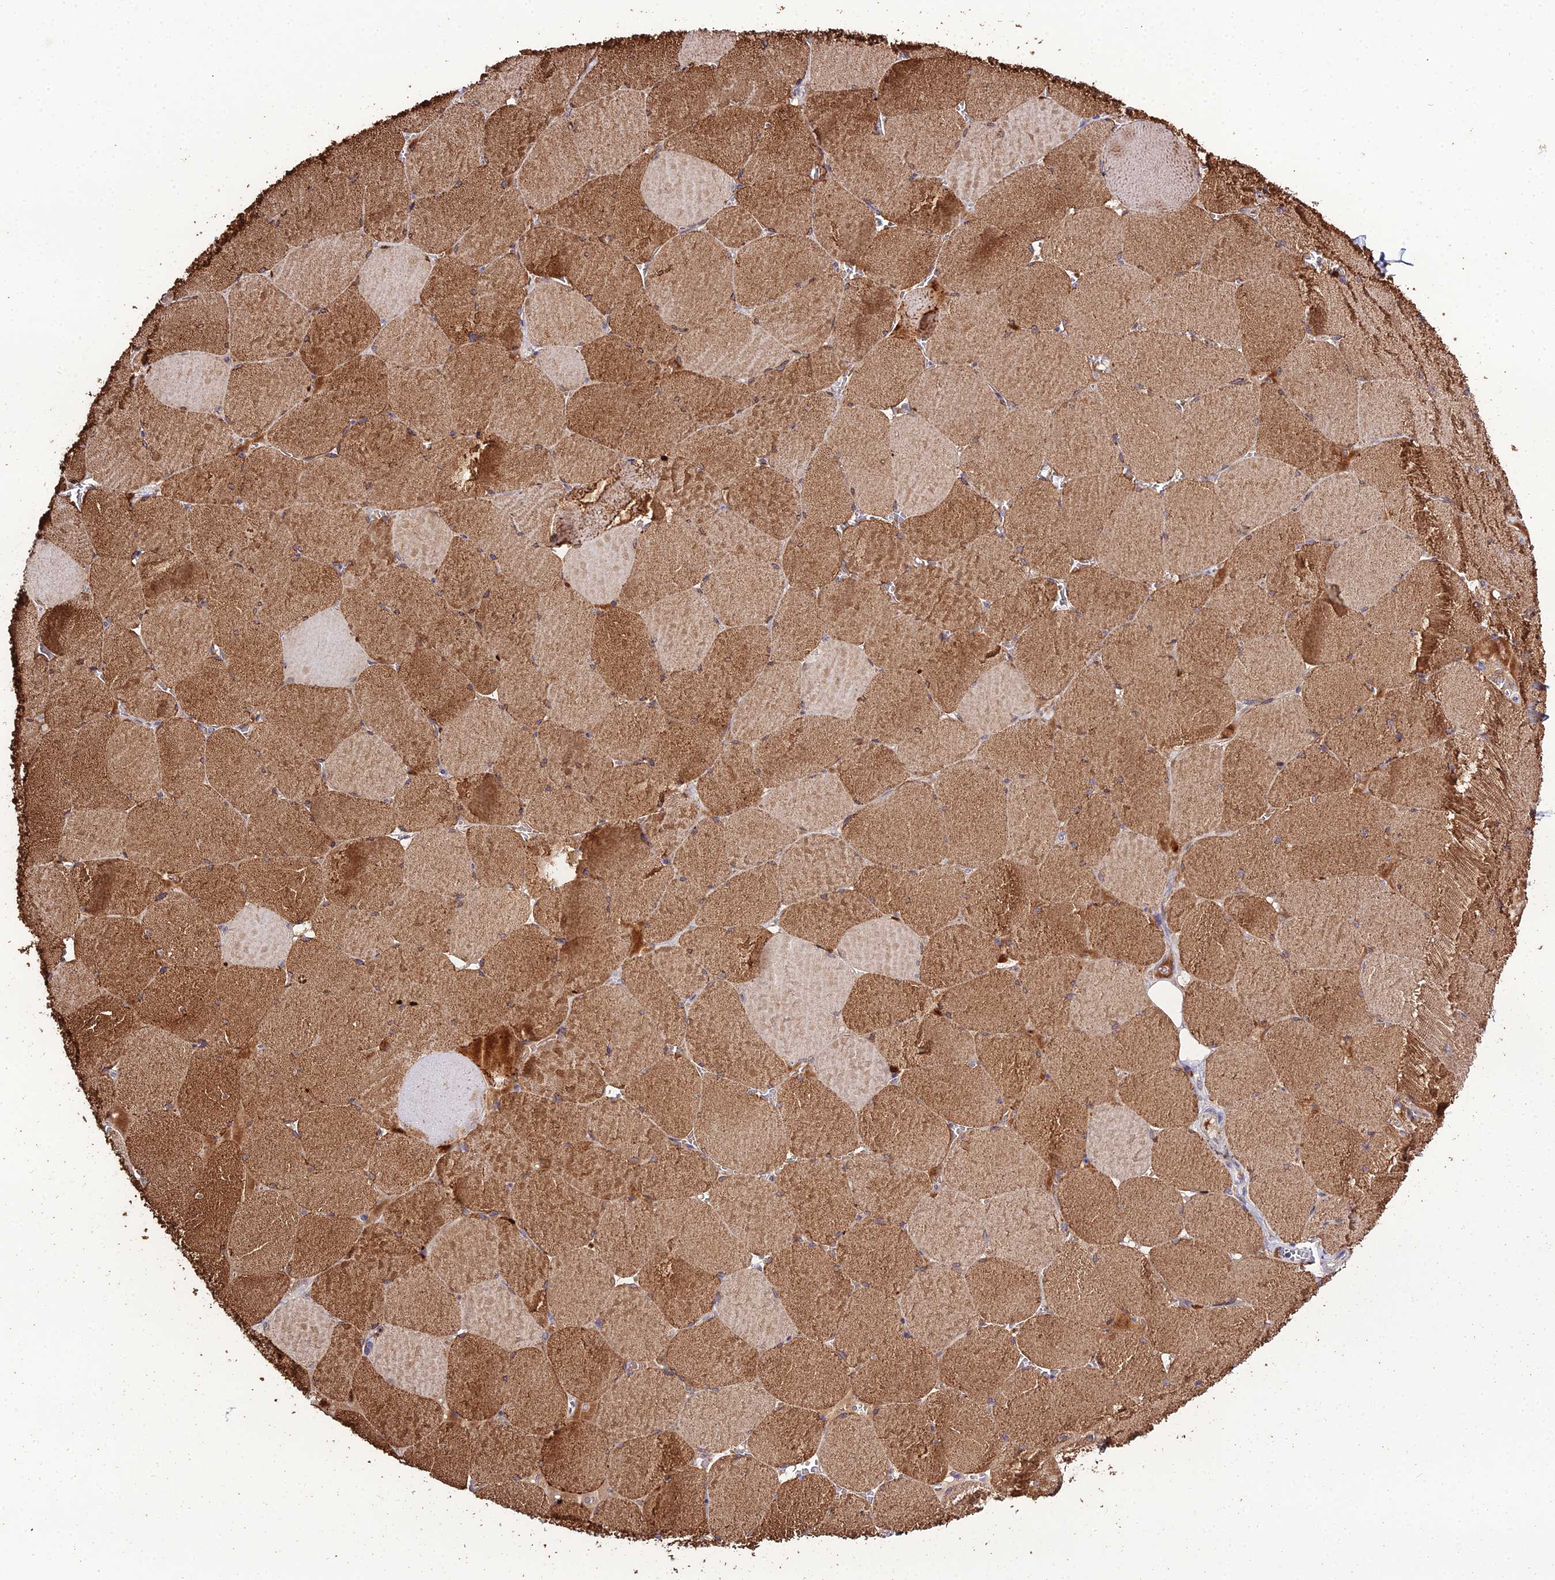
{"staining": {"intensity": "moderate", "quantity": ">75%", "location": "cytoplasmic/membranous"}, "tissue": "skeletal muscle", "cell_type": "Myocytes", "image_type": "normal", "snomed": [{"axis": "morphology", "description": "Normal tissue, NOS"}, {"axis": "topography", "description": "Skeletal muscle"}, {"axis": "topography", "description": "Head-Neck"}], "caption": "Brown immunohistochemical staining in normal skeletal muscle displays moderate cytoplasmic/membranous staining in approximately >75% of myocytes.", "gene": "EID2", "patient": {"sex": "male", "age": 66}}